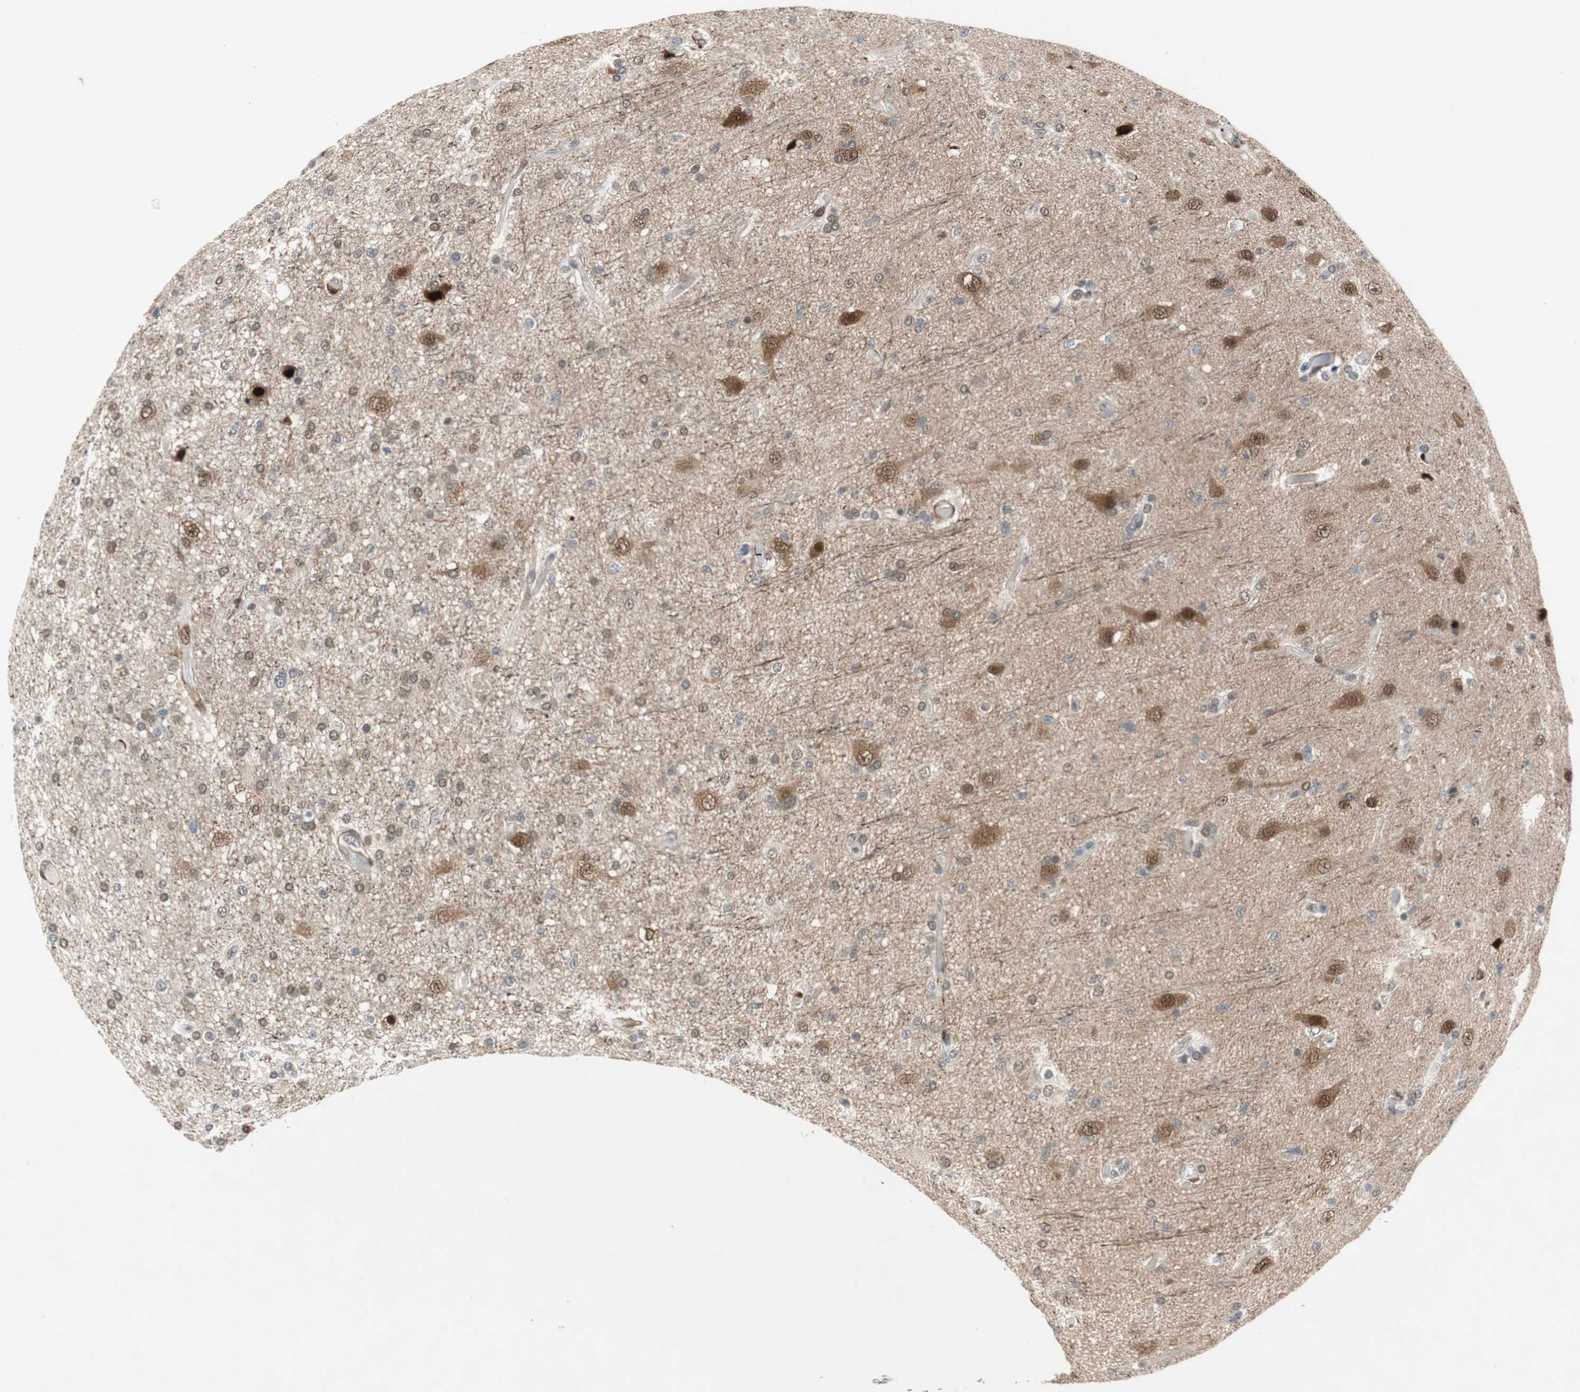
{"staining": {"intensity": "moderate", "quantity": "<25%", "location": "nuclear"}, "tissue": "glioma", "cell_type": "Tumor cells", "image_type": "cancer", "snomed": [{"axis": "morphology", "description": "Glioma, malignant, High grade"}, {"axis": "topography", "description": "Brain"}], "caption": "High-grade glioma (malignant) stained with a protein marker exhibits moderate staining in tumor cells.", "gene": "FBXO44", "patient": {"sex": "male", "age": 33}}